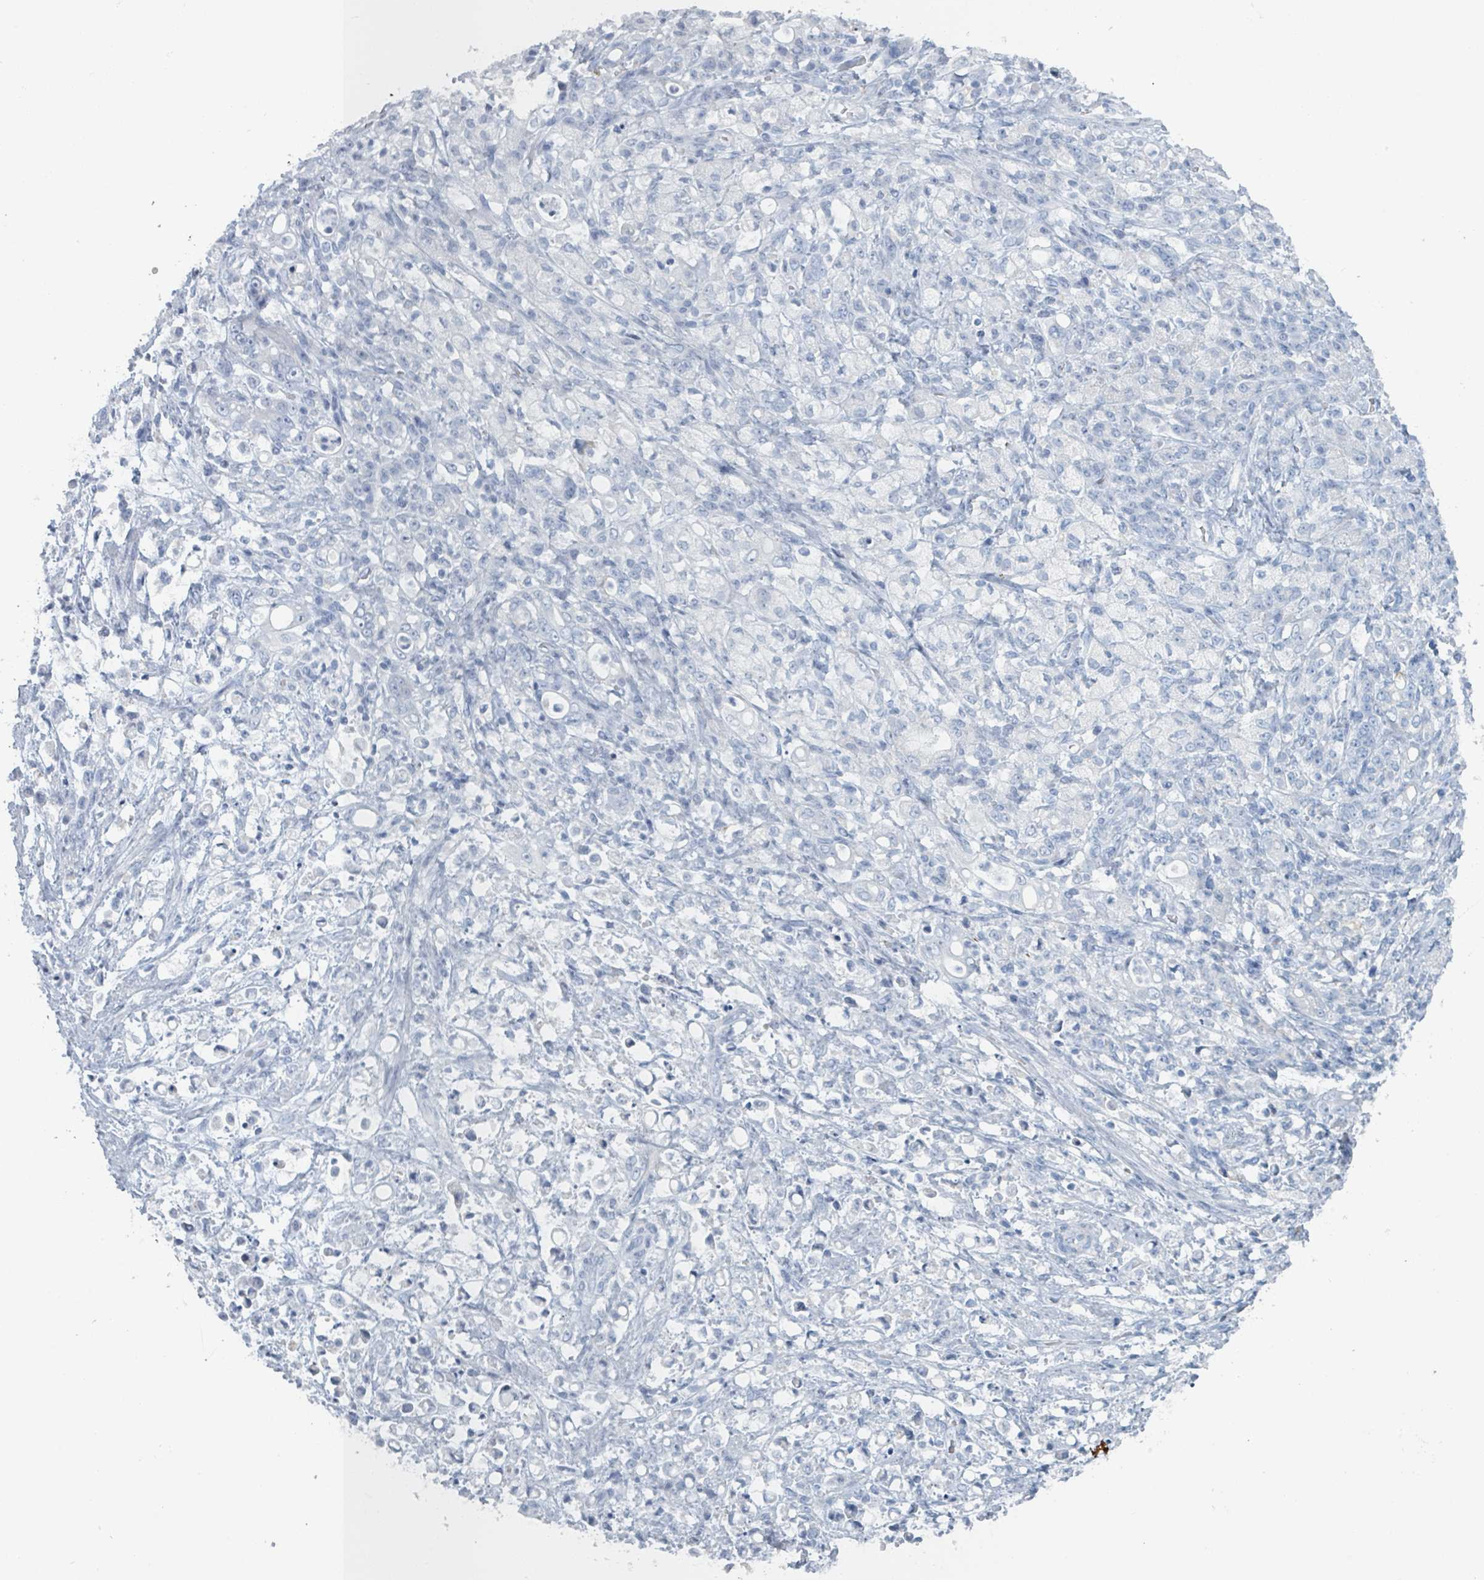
{"staining": {"intensity": "negative", "quantity": "none", "location": "none"}, "tissue": "stomach cancer", "cell_type": "Tumor cells", "image_type": "cancer", "snomed": [{"axis": "morphology", "description": "Adenocarcinoma, NOS"}, {"axis": "topography", "description": "Stomach"}], "caption": "This is a histopathology image of IHC staining of stomach adenocarcinoma, which shows no expression in tumor cells.", "gene": "HEATR5A", "patient": {"sex": "female", "age": 60}}